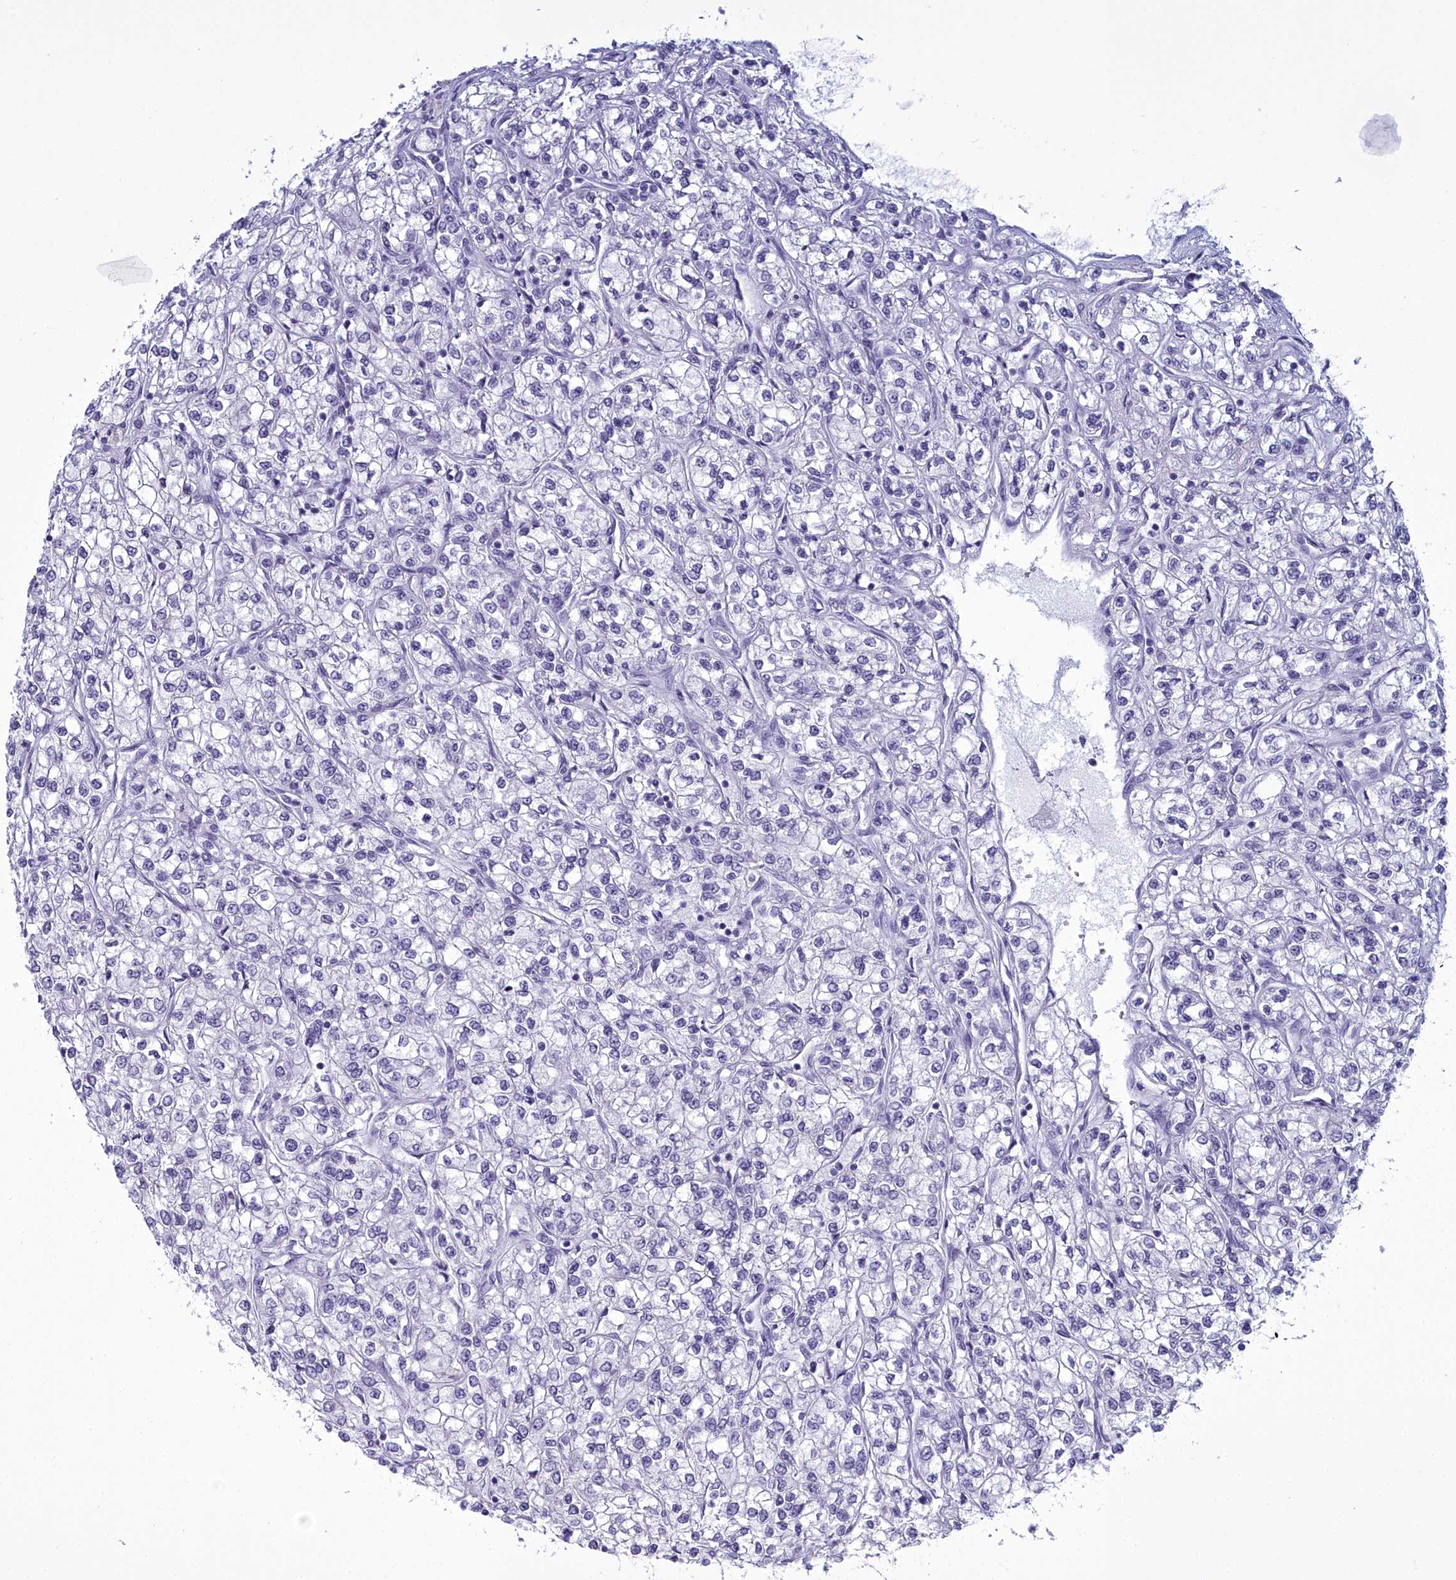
{"staining": {"intensity": "negative", "quantity": "none", "location": "none"}, "tissue": "renal cancer", "cell_type": "Tumor cells", "image_type": "cancer", "snomed": [{"axis": "morphology", "description": "Adenocarcinoma, NOS"}, {"axis": "topography", "description": "Kidney"}], "caption": "Immunohistochemistry photomicrograph of neoplastic tissue: renal cancer (adenocarcinoma) stained with DAB exhibits no significant protein positivity in tumor cells.", "gene": "MAP6", "patient": {"sex": "male", "age": 80}}